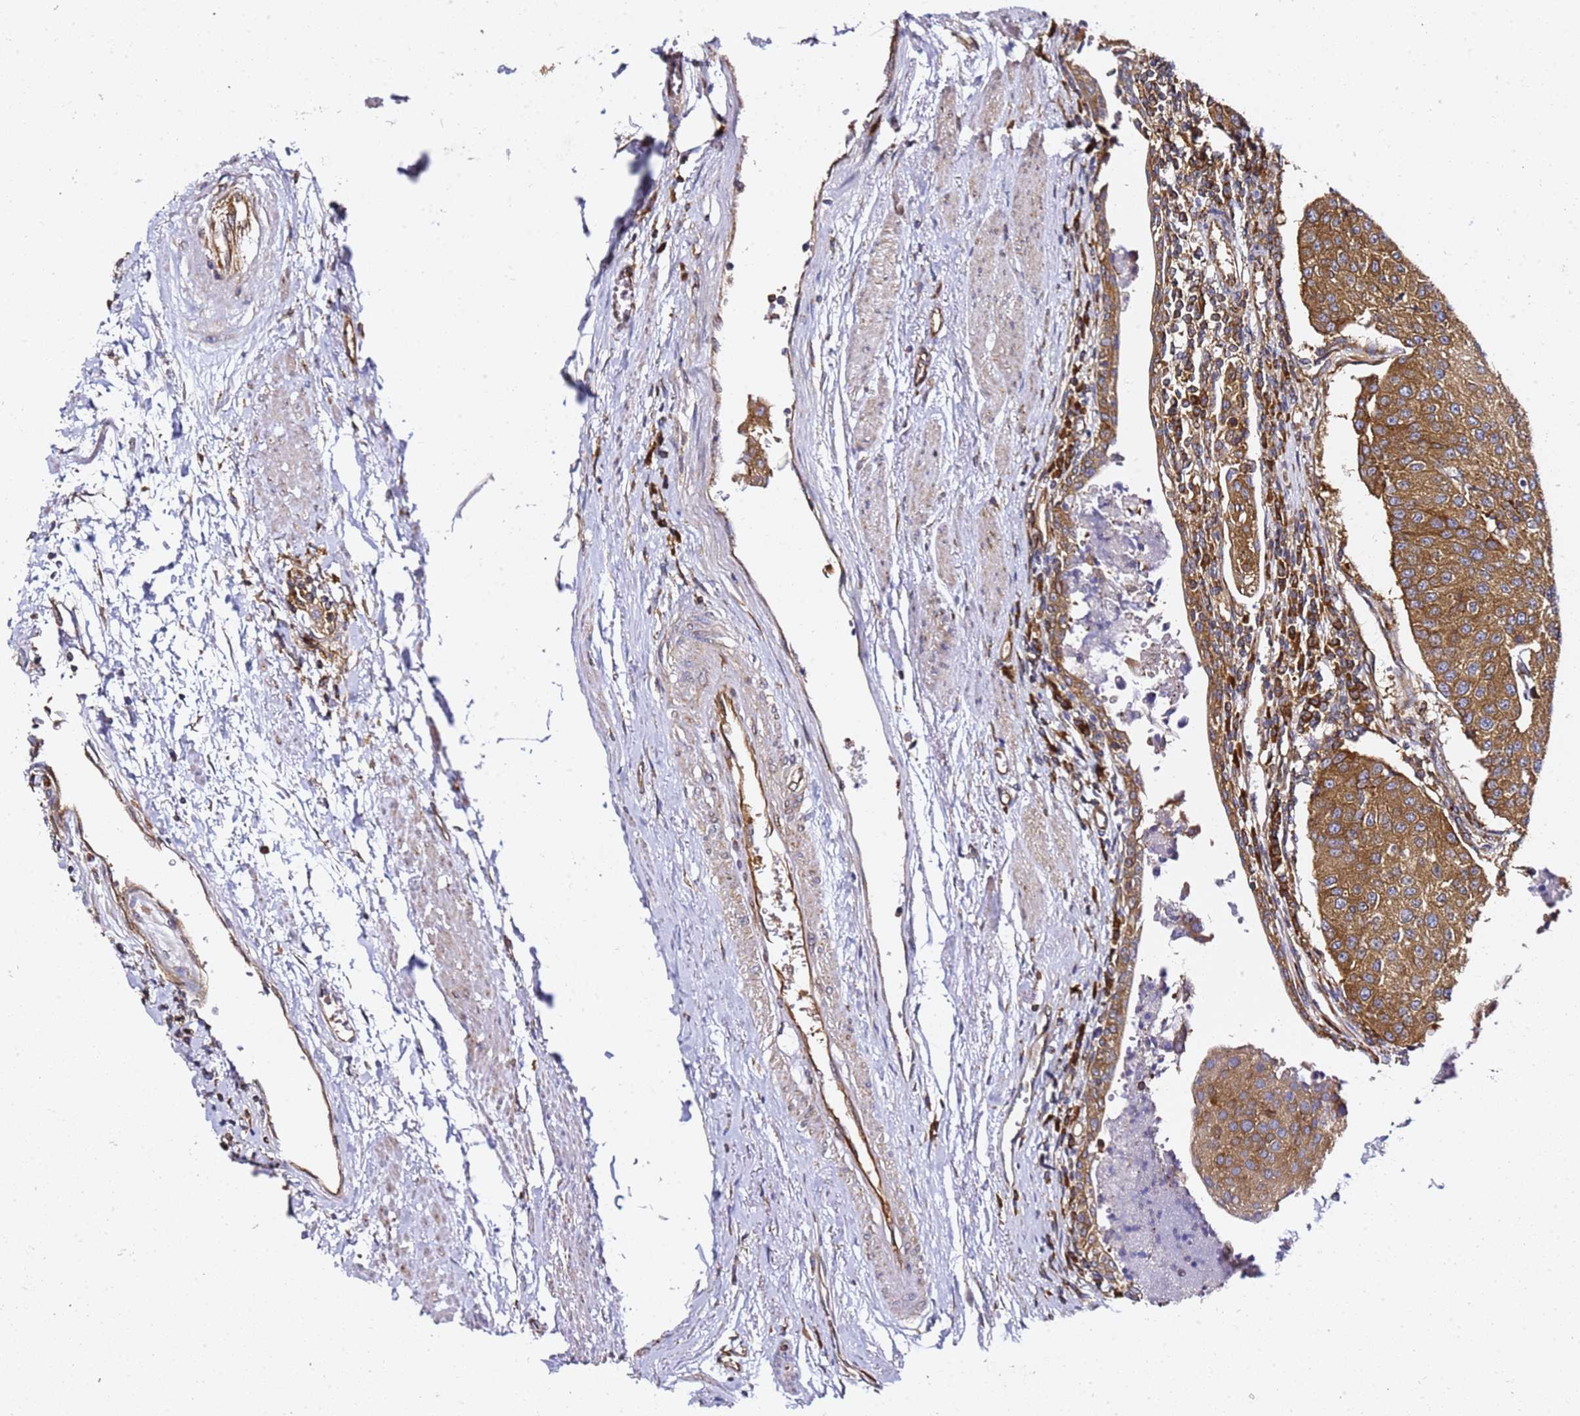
{"staining": {"intensity": "moderate", "quantity": ">75%", "location": "cytoplasmic/membranous"}, "tissue": "urothelial cancer", "cell_type": "Tumor cells", "image_type": "cancer", "snomed": [{"axis": "morphology", "description": "Urothelial carcinoma, High grade"}, {"axis": "topography", "description": "Urinary bladder"}], "caption": "A photomicrograph of urothelial cancer stained for a protein reveals moderate cytoplasmic/membranous brown staining in tumor cells. Immunohistochemistry (ihc) stains the protein in brown and the nuclei are stained blue.", "gene": "TPST1", "patient": {"sex": "female", "age": 85}}